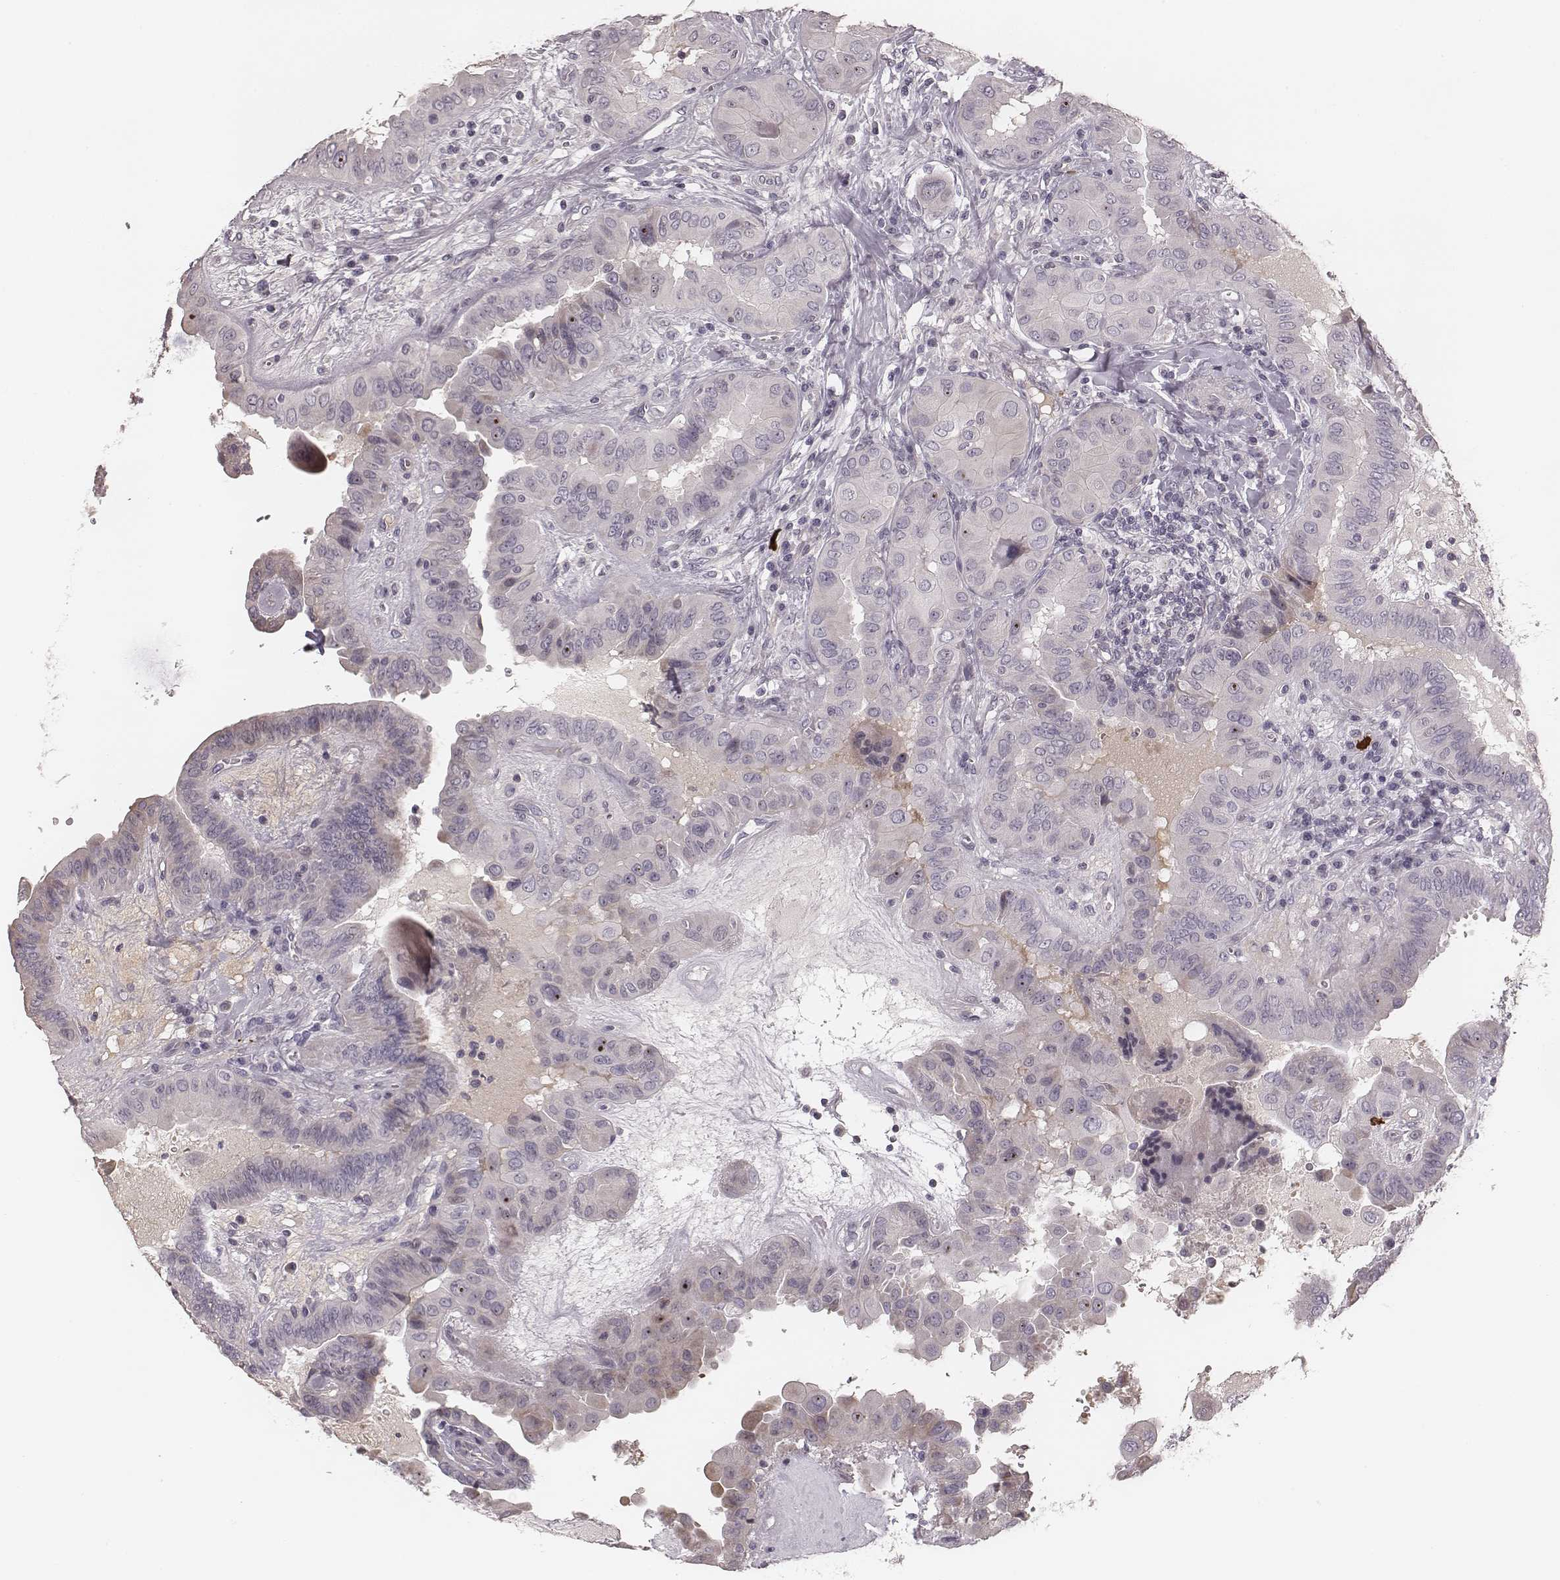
{"staining": {"intensity": "negative", "quantity": "none", "location": "none"}, "tissue": "thyroid cancer", "cell_type": "Tumor cells", "image_type": "cancer", "snomed": [{"axis": "morphology", "description": "Papillary adenocarcinoma, NOS"}, {"axis": "topography", "description": "Thyroid gland"}], "caption": "Micrograph shows no protein positivity in tumor cells of thyroid cancer tissue.", "gene": "S100Z", "patient": {"sex": "female", "age": 37}}